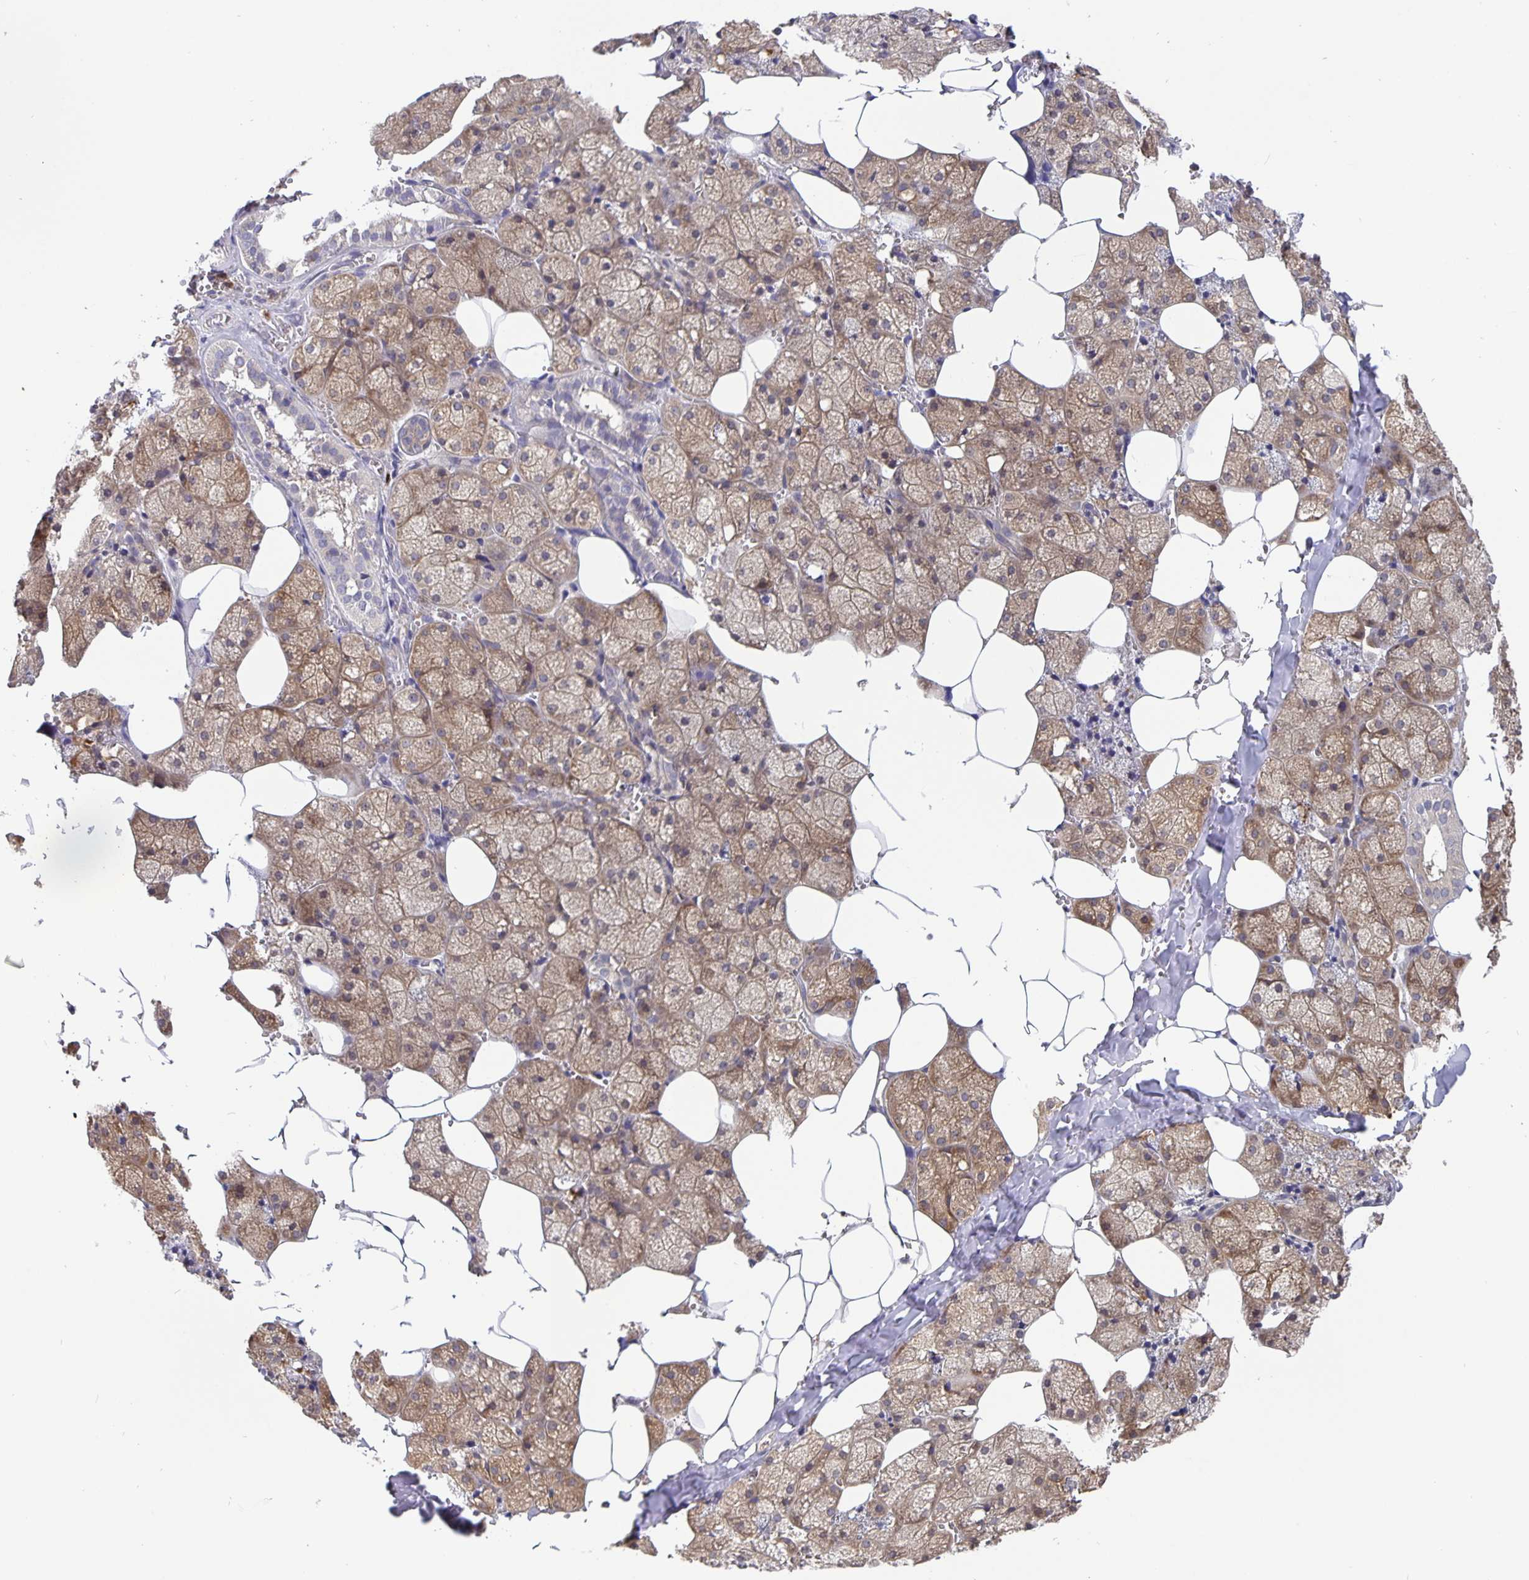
{"staining": {"intensity": "moderate", "quantity": ">75%", "location": "cytoplasmic/membranous"}, "tissue": "salivary gland", "cell_type": "Glandular cells", "image_type": "normal", "snomed": [{"axis": "morphology", "description": "Normal tissue, NOS"}, {"axis": "topography", "description": "Salivary gland"}, {"axis": "topography", "description": "Peripheral nerve tissue"}], "caption": "An image showing moderate cytoplasmic/membranous positivity in about >75% of glandular cells in normal salivary gland, as visualized by brown immunohistochemical staining.", "gene": "FEM1C", "patient": {"sex": "male", "age": 38}}